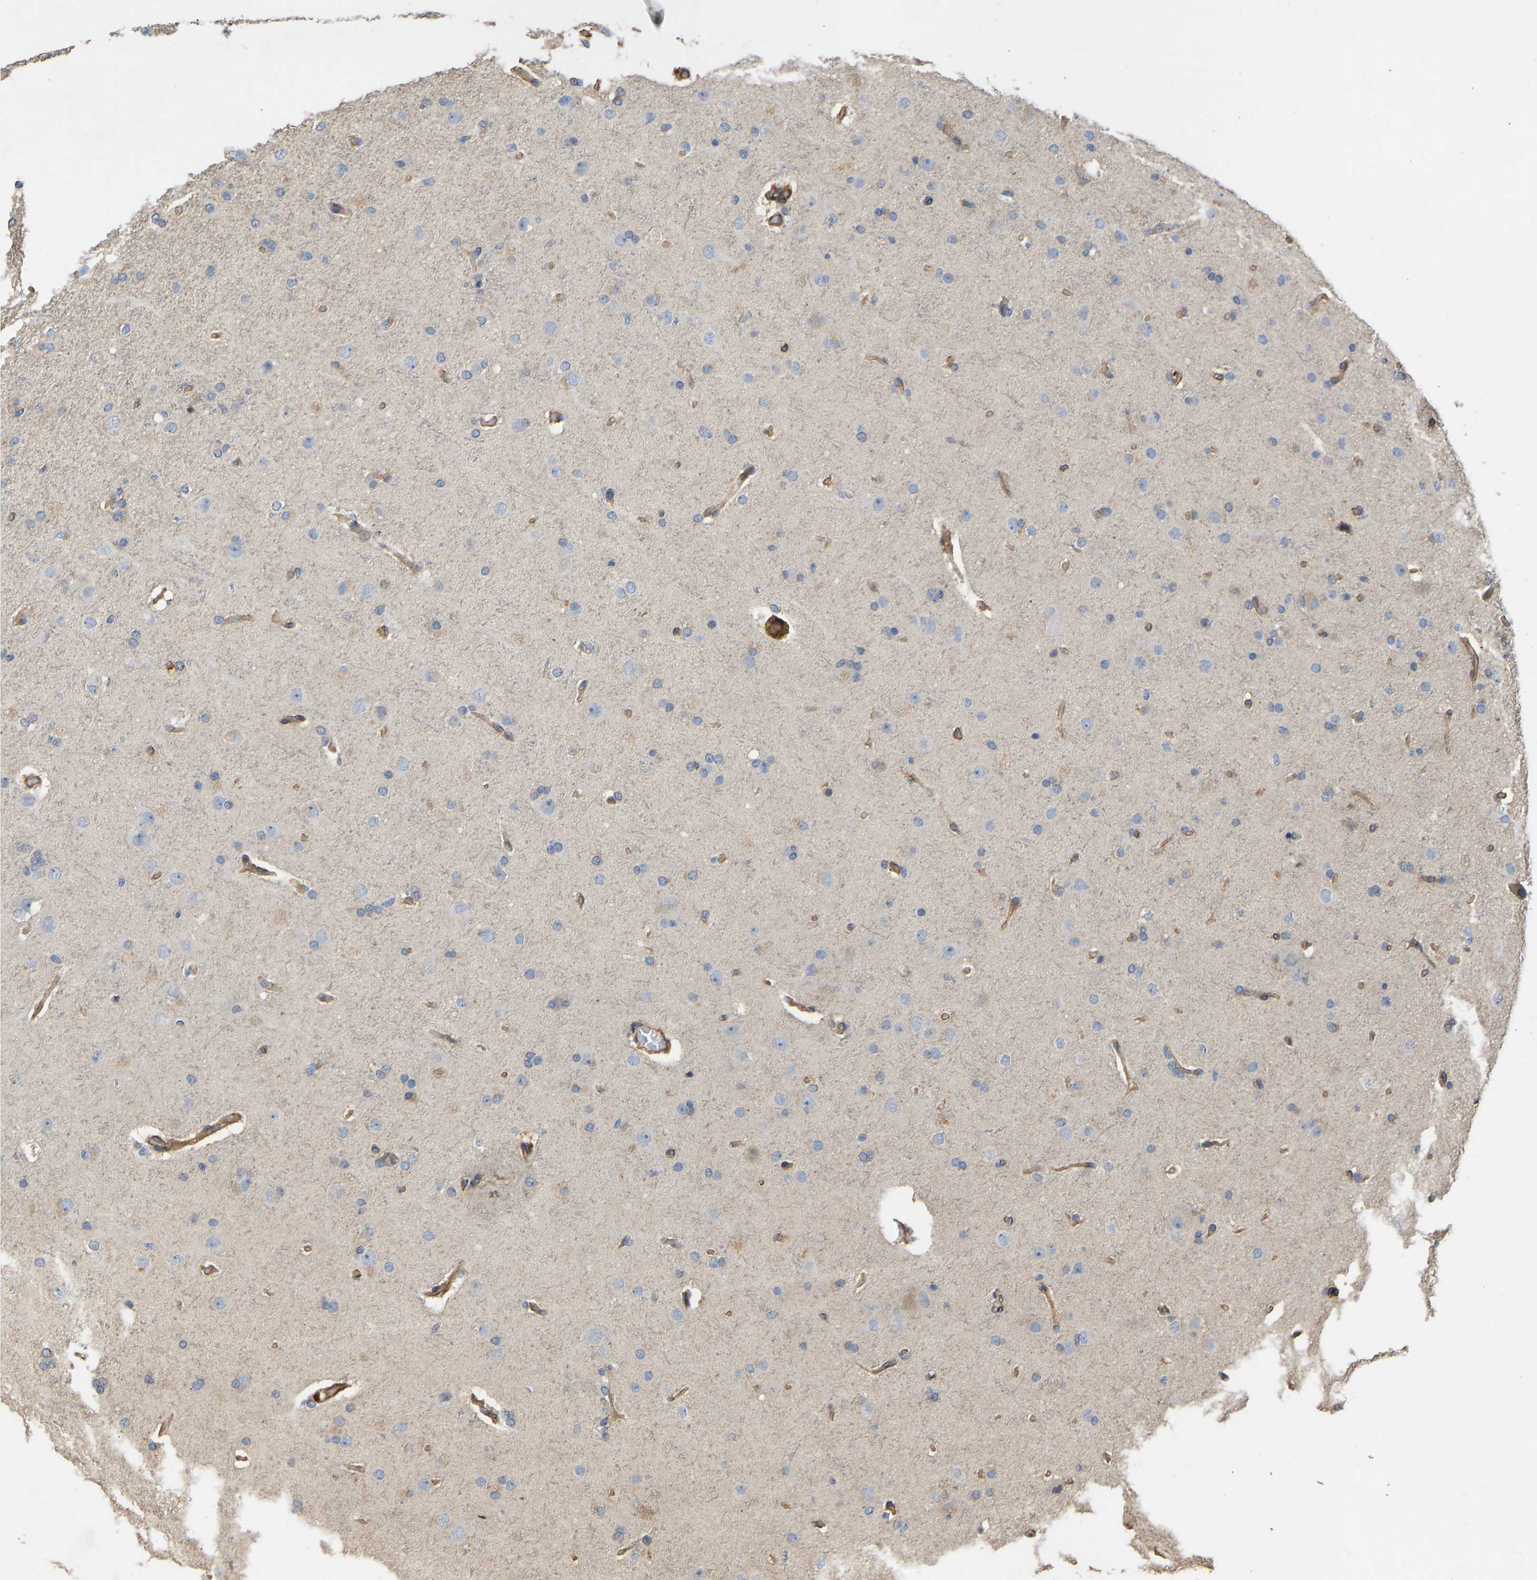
{"staining": {"intensity": "negative", "quantity": "none", "location": "none"}, "tissue": "glioma", "cell_type": "Tumor cells", "image_type": "cancer", "snomed": [{"axis": "morphology", "description": "Glioma, malignant, High grade"}, {"axis": "topography", "description": "Brain"}], "caption": "Immunohistochemistry (IHC) of glioma displays no staining in tumor cells. Nuclei are stained in blue.", "gene": "ELMO2", "patient": {"sex": "female", "age": 58}}